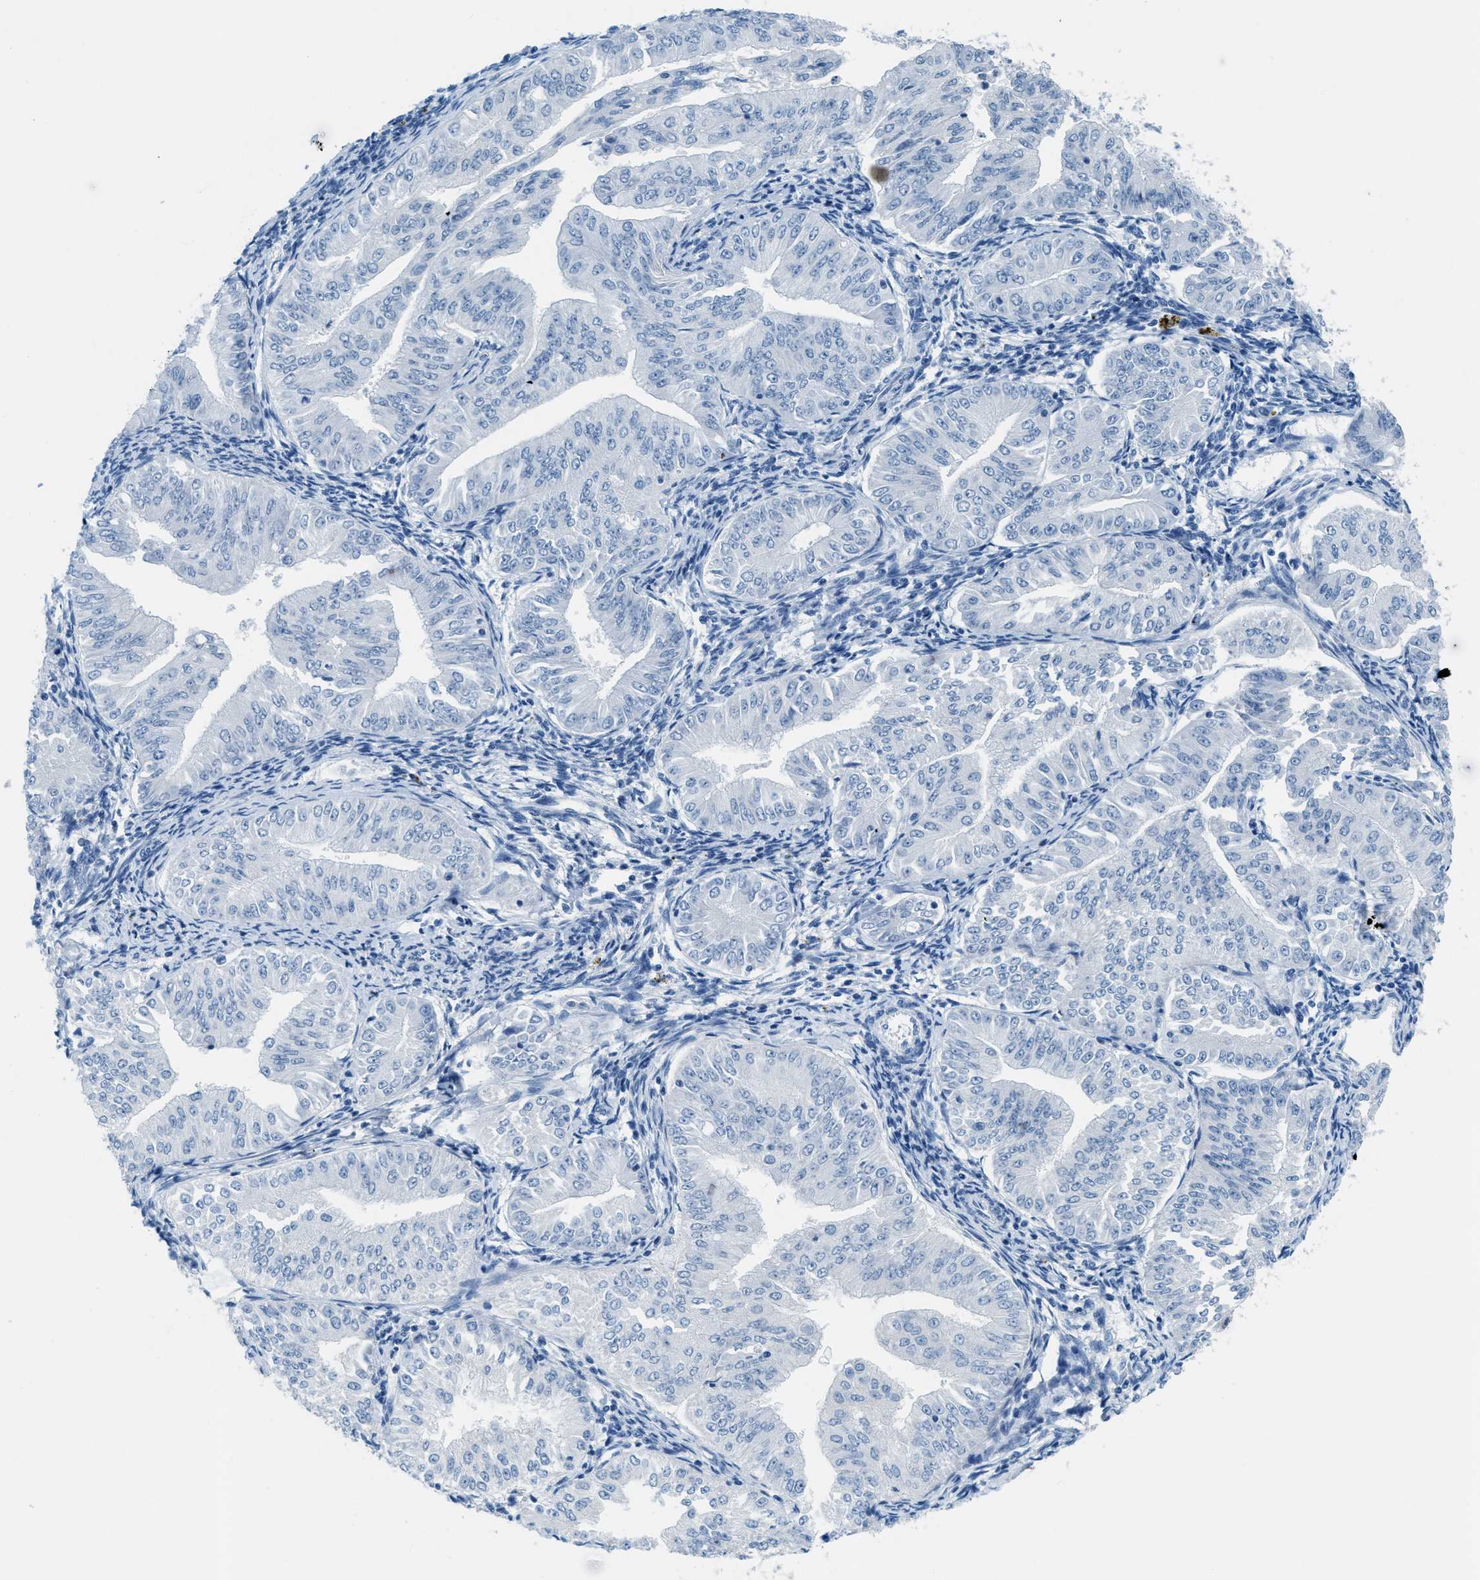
{"staining": {"intensity": "negative", "quantity": "none", "location": "none"}, "tissue": "endometrial cancer", "cell_type": "Tumor cells", "image_type": "cancer", "snomed": [{"axis": "morphology", "description": "Normal tissue, NOS"}, {"axis": "morphology", "description": "Adenocarcinoma, NOS"}, {"axis": "topography", "description": "Endometrium"}], "caption": "Immunohistochemical staining of endometrial adenocarcinoma displays no significant staining in tumor cells.", "gene": "MGARP", "patient": {"sex": "female", "age": 53}}